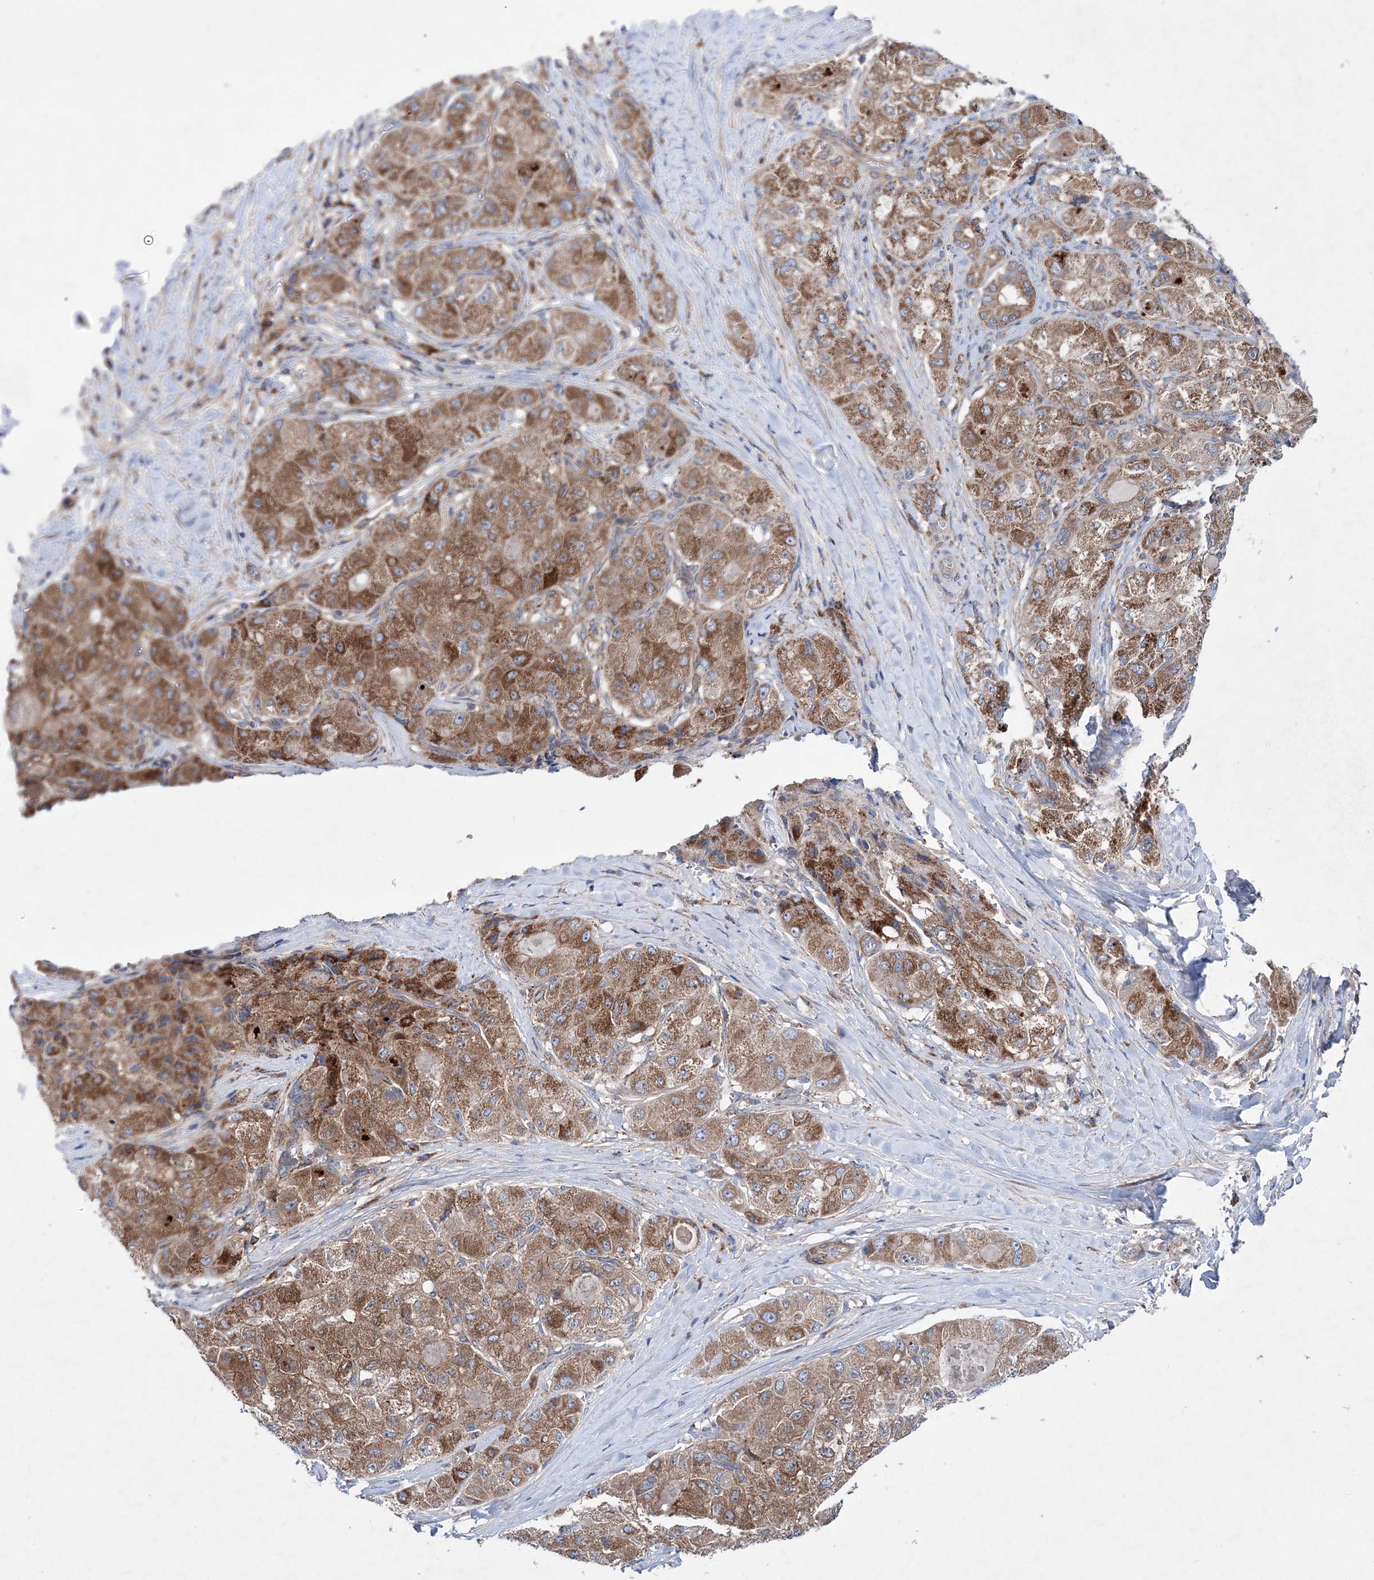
{"staining": {"intensity": "moderate", "quantity": ">75%", "location": "cytoplasmic/membranous"}, "tissue": "liver cancer", "cell_type": "Tumor cells", "image_type": "cancer", "snomed": [{"axis": "morphology", "description": "Carcinoma, Hepatocellular, NOS"}, {"axis": "topography", "description": "Liver"}], "caption": "Immunohistochemical staining of liver cancer exhibits moderate cytoplasmic/membranous protein staining in approximately >75% of tumor cells.", "gene": "NGLY1", "patient": {"sex": "male", "age": 80}}